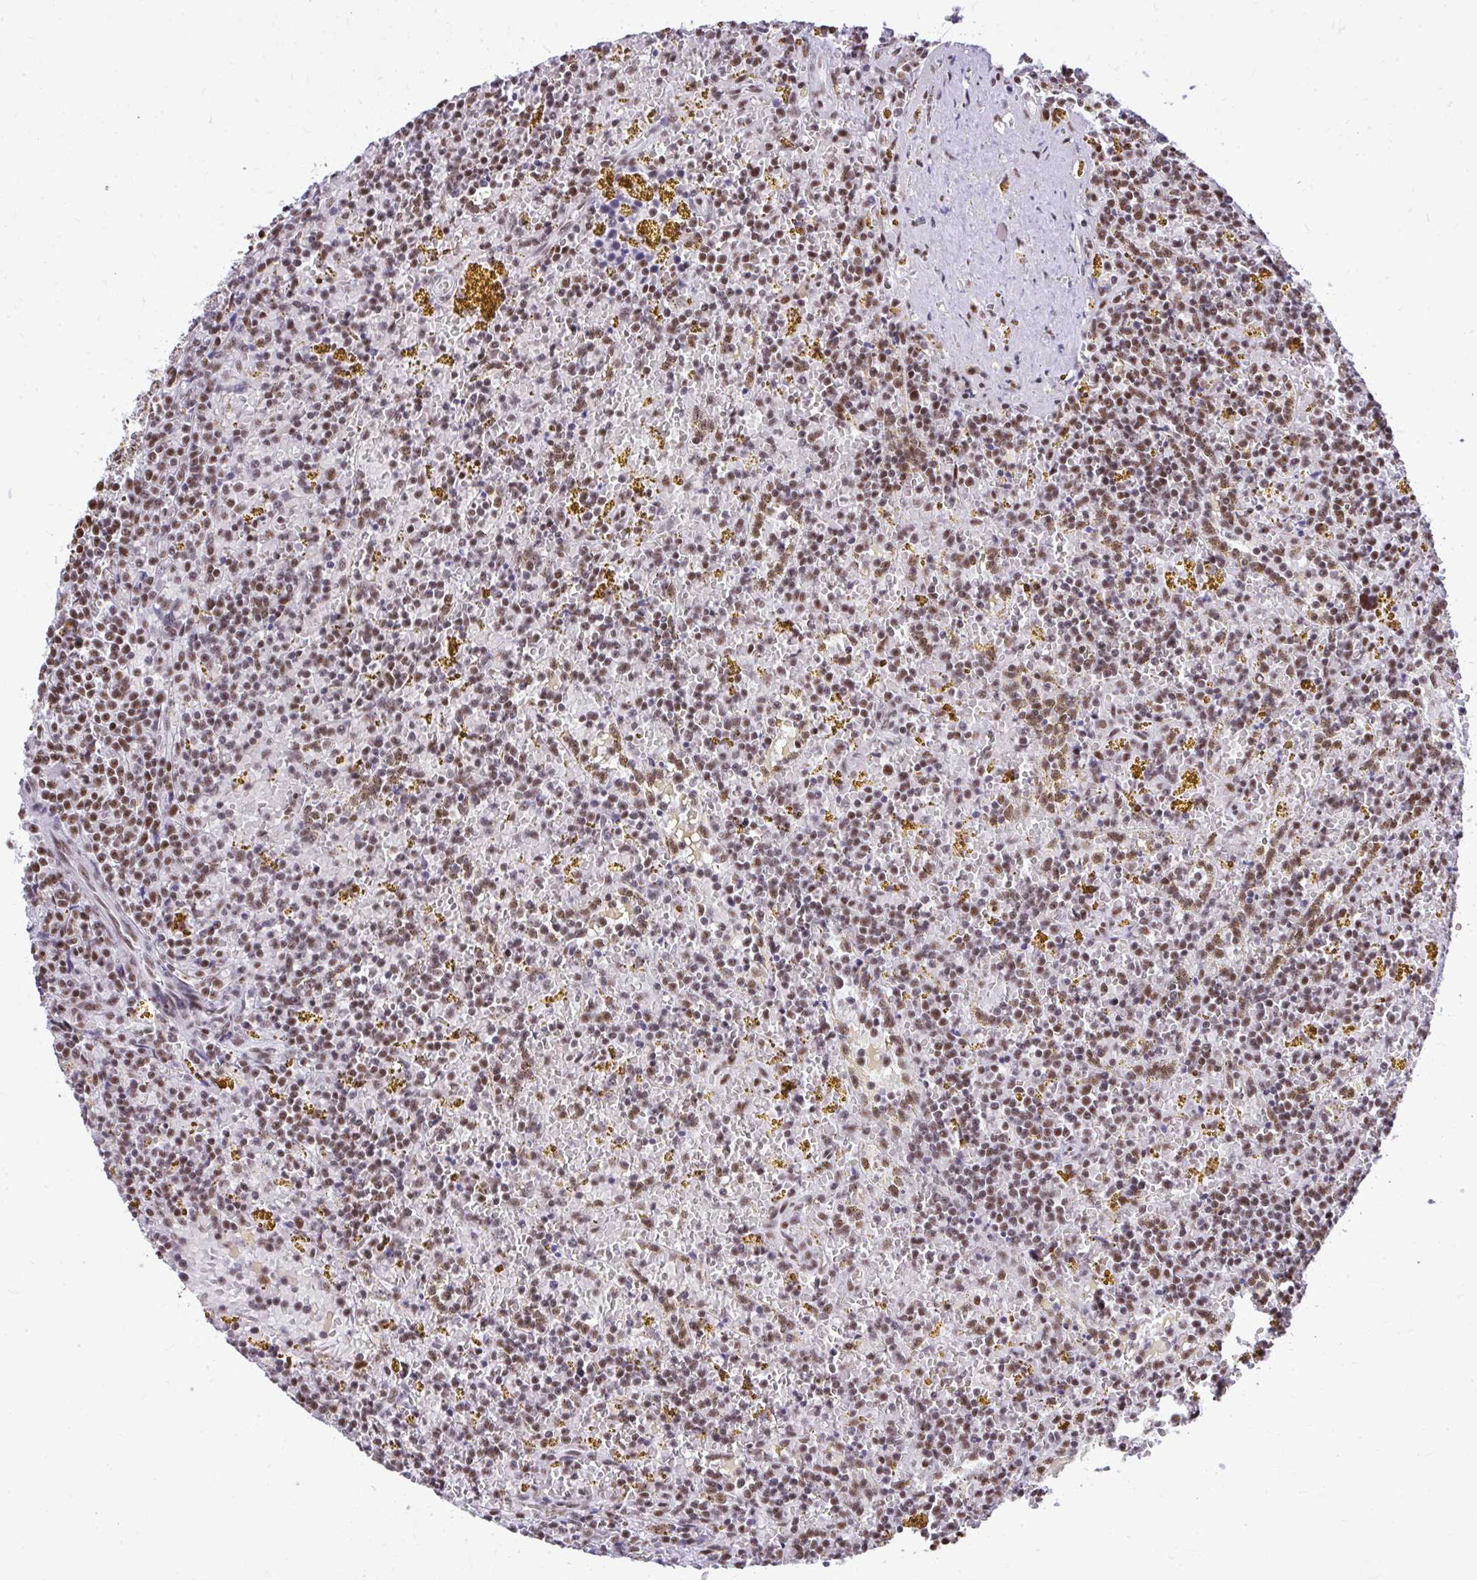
{"staining": {"intensity": "moderate", "quantity": "25%-75%", "location": "nuclear"}, "tissue": "lymphoma", "cell_type": "Tumor cells", "image_type": "cancer", "snomed": [{"axis": "morphology", "description": "Malignant lymphoma, non-Hodgkin's type, Low grade"}, {"axis": "topography", "description": "Spleen"}, {"axis": "topography", "description": "Lymph node"}], "caption": "Brown immunohistochemical staining in human lymphoma reveals moderate nuclear positivity in approximately 25%-75% of tumor cells.", "gene": "PRPF19", "patient": {"sex": "female", "age": 66}}